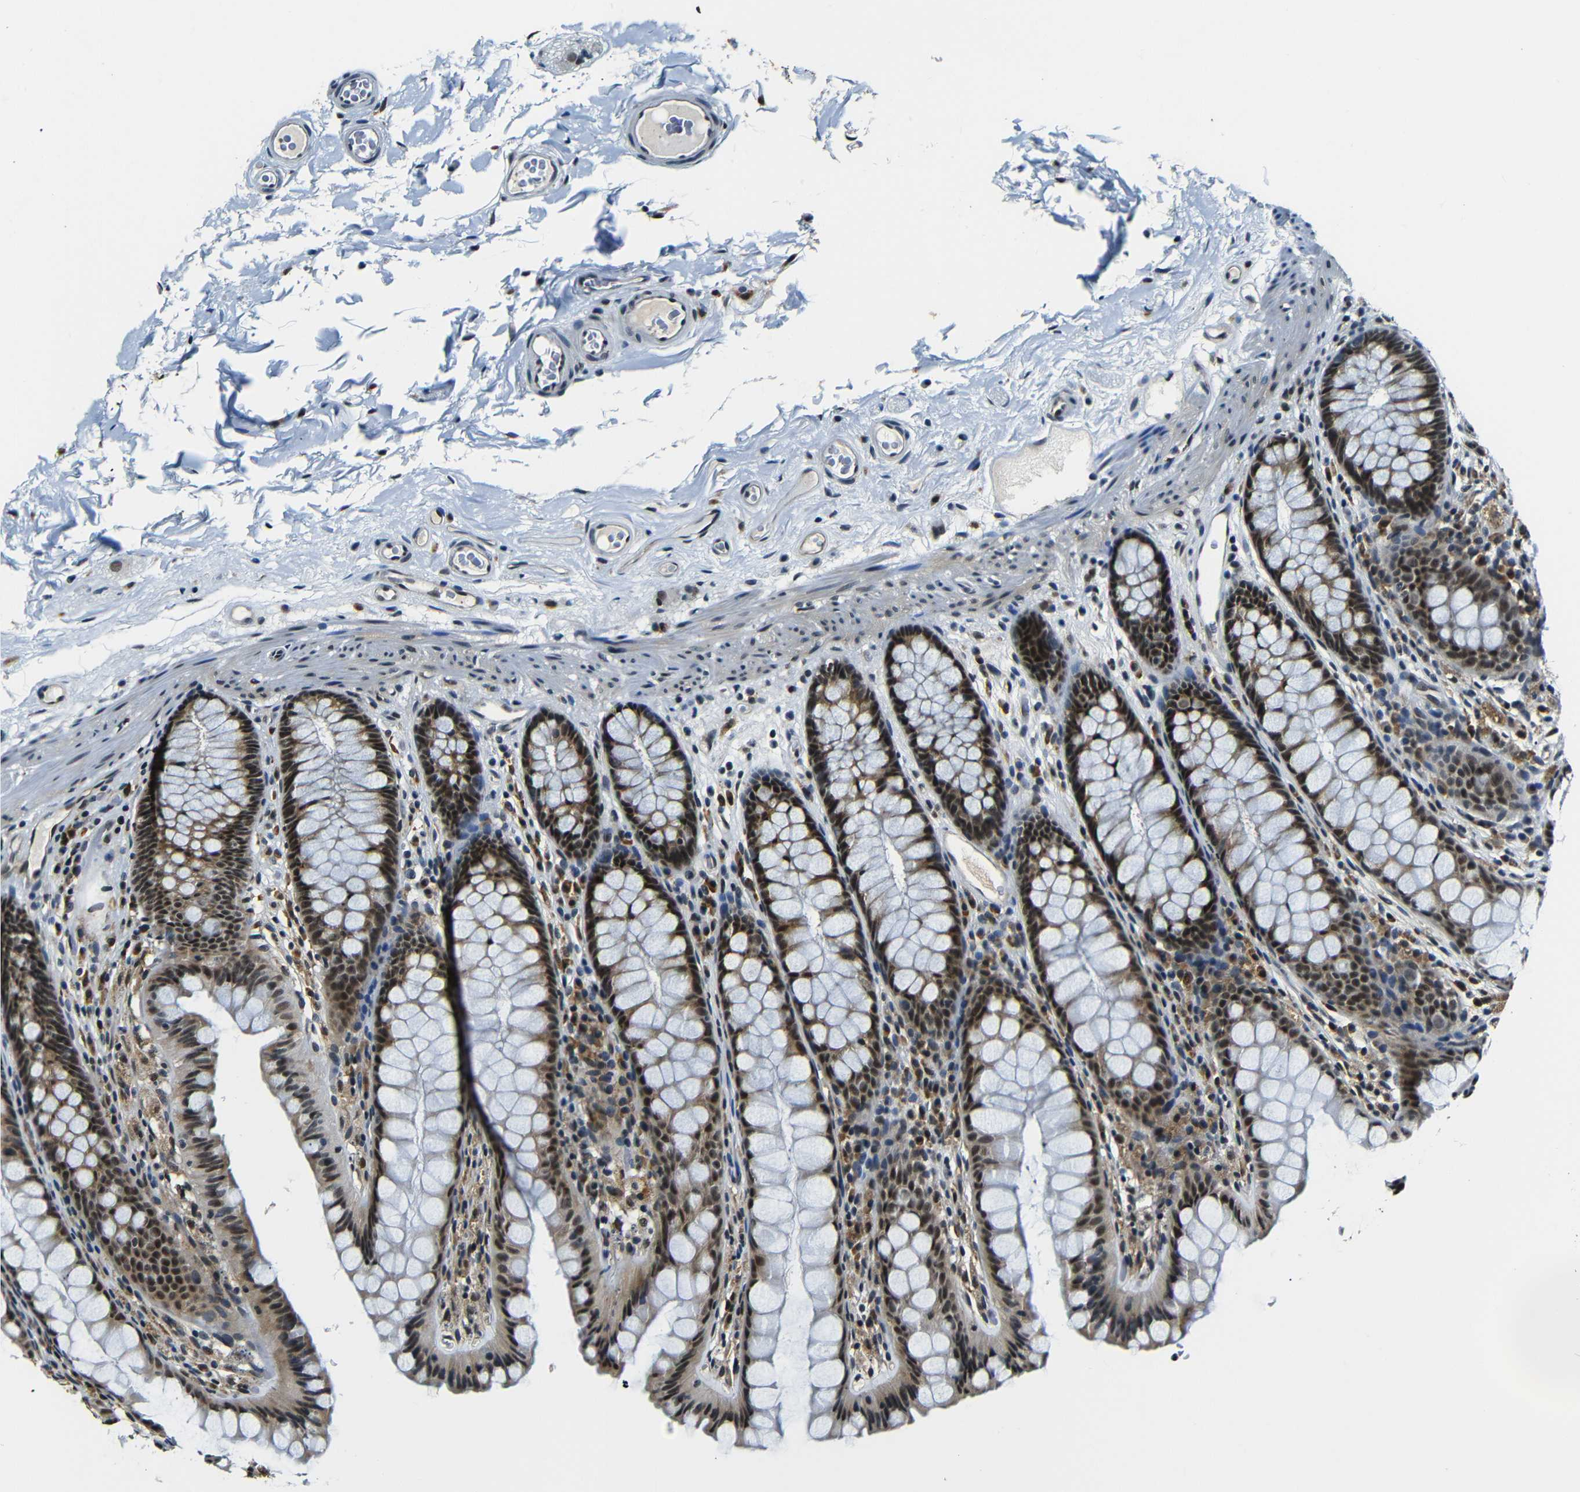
{"staining": {"intensity": "moderate", "quantity": ">75%", "location": "nuclear"}, "tissue": "colon", "cell_type": "Endothelial cells", "image_type": "normal", "snomed": [{"axis": "morphology", "description": "Normal tissue, NOS"}, {"axis": "topography", "description": "Colon"}], "caption": "A histopathology image of human colon stained for a protein demonstrates moderate nuclear brown staining in endothelial cells. (DAB (3,3'-diaminobenzidine) = brown stain, brightfield microscopy at high magnification).", "gene": "FOXD4L1", "patient": {"sex": "female", "age": 55}}